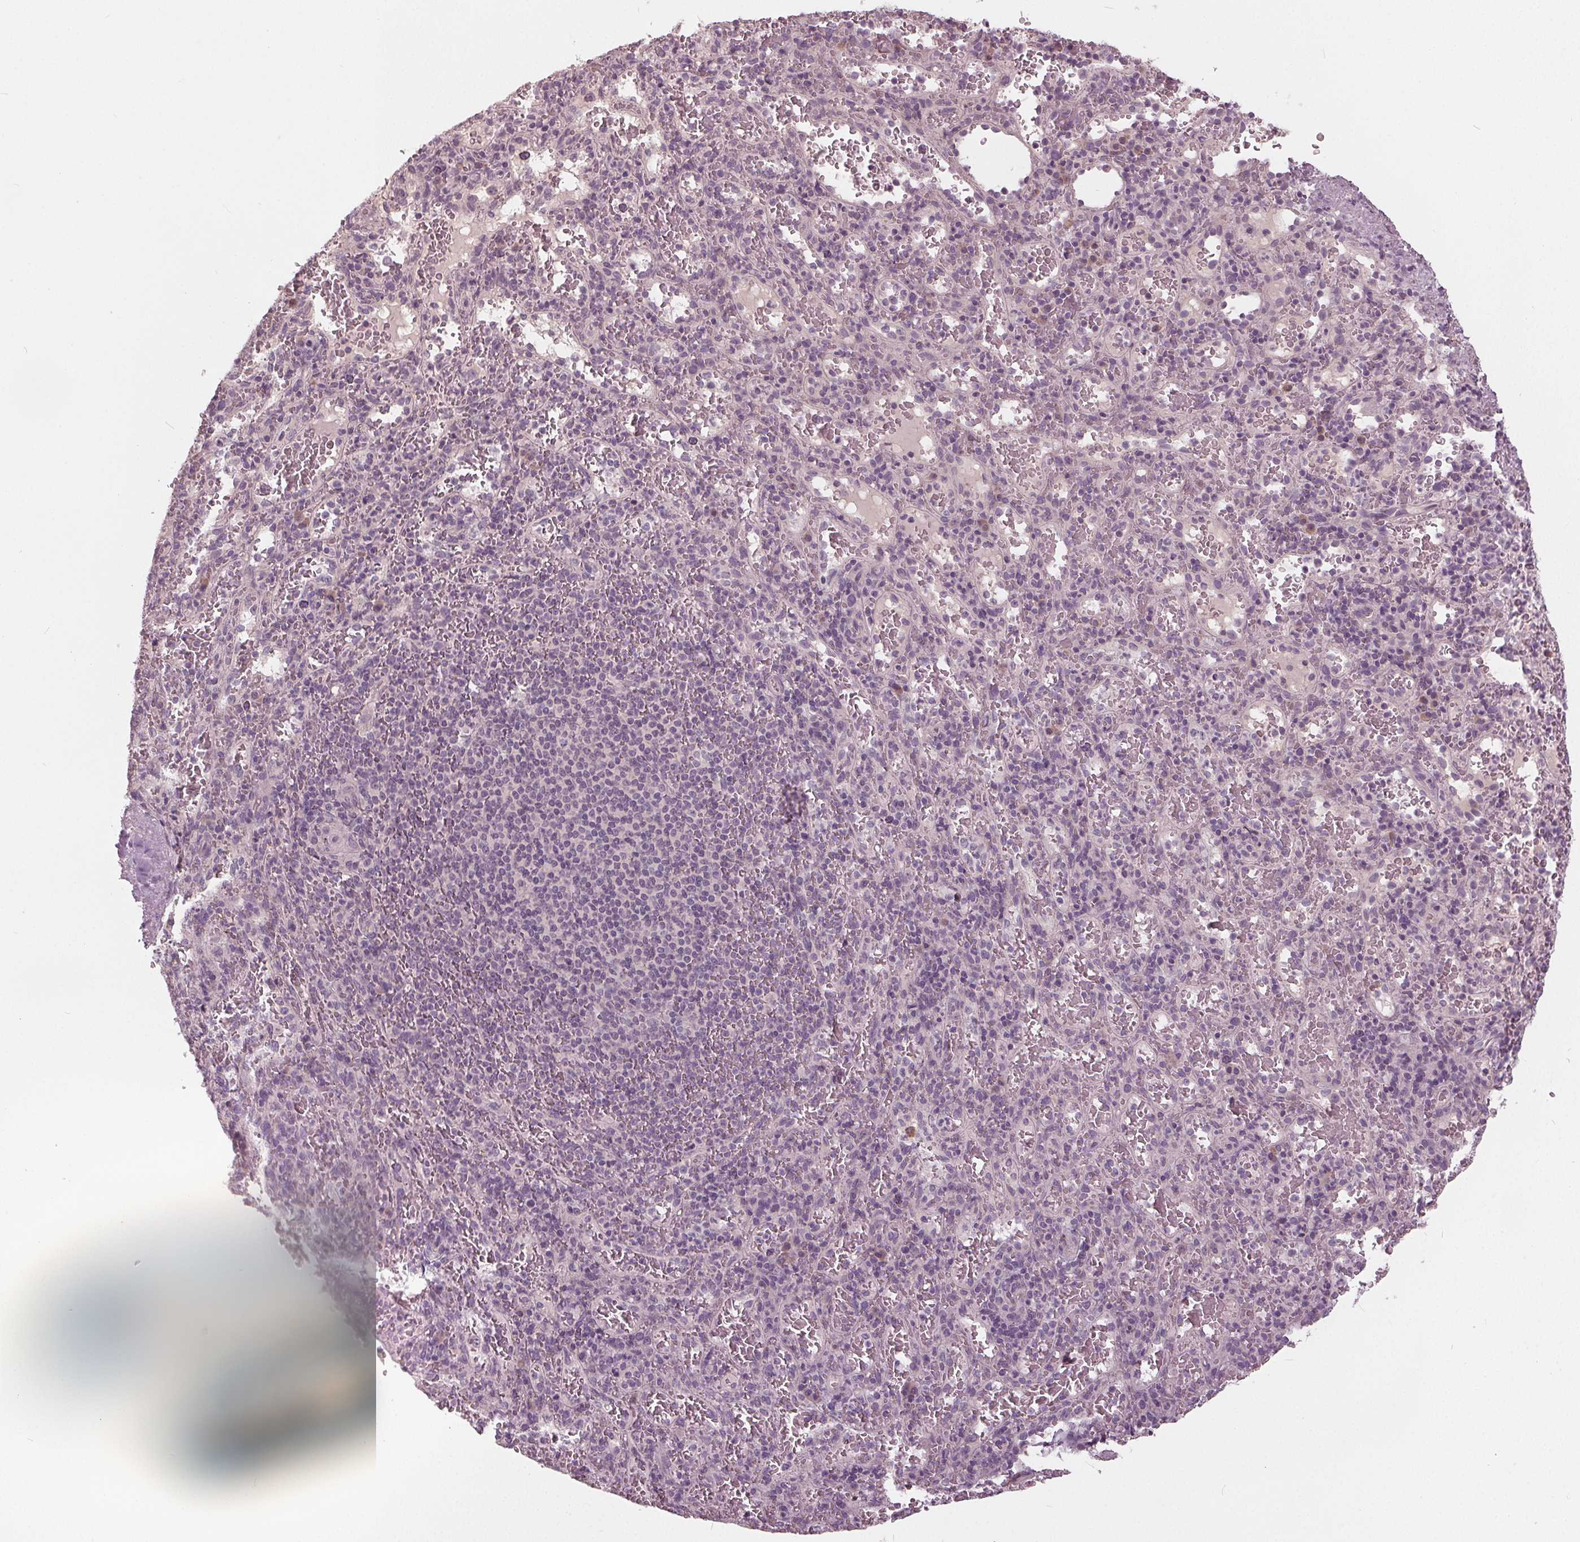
{"staining": {"intensity": "negative", "quantity": "none", "location": "none"}, "tissue": "spleen", "cell_type": "Cells in red pulp", "image_type": "normal", "snomed": [{"axis": "morphology", "description": "Normal tissue, NOS"}, {"axis": "topography", "description": "Spleen"}], "caption": "Immunohistochemical staining of benign spleen shows no significant positivity in cells in red pulp.", "gene": "KLK13", "patient": {"sex": "male", "age": 57}}